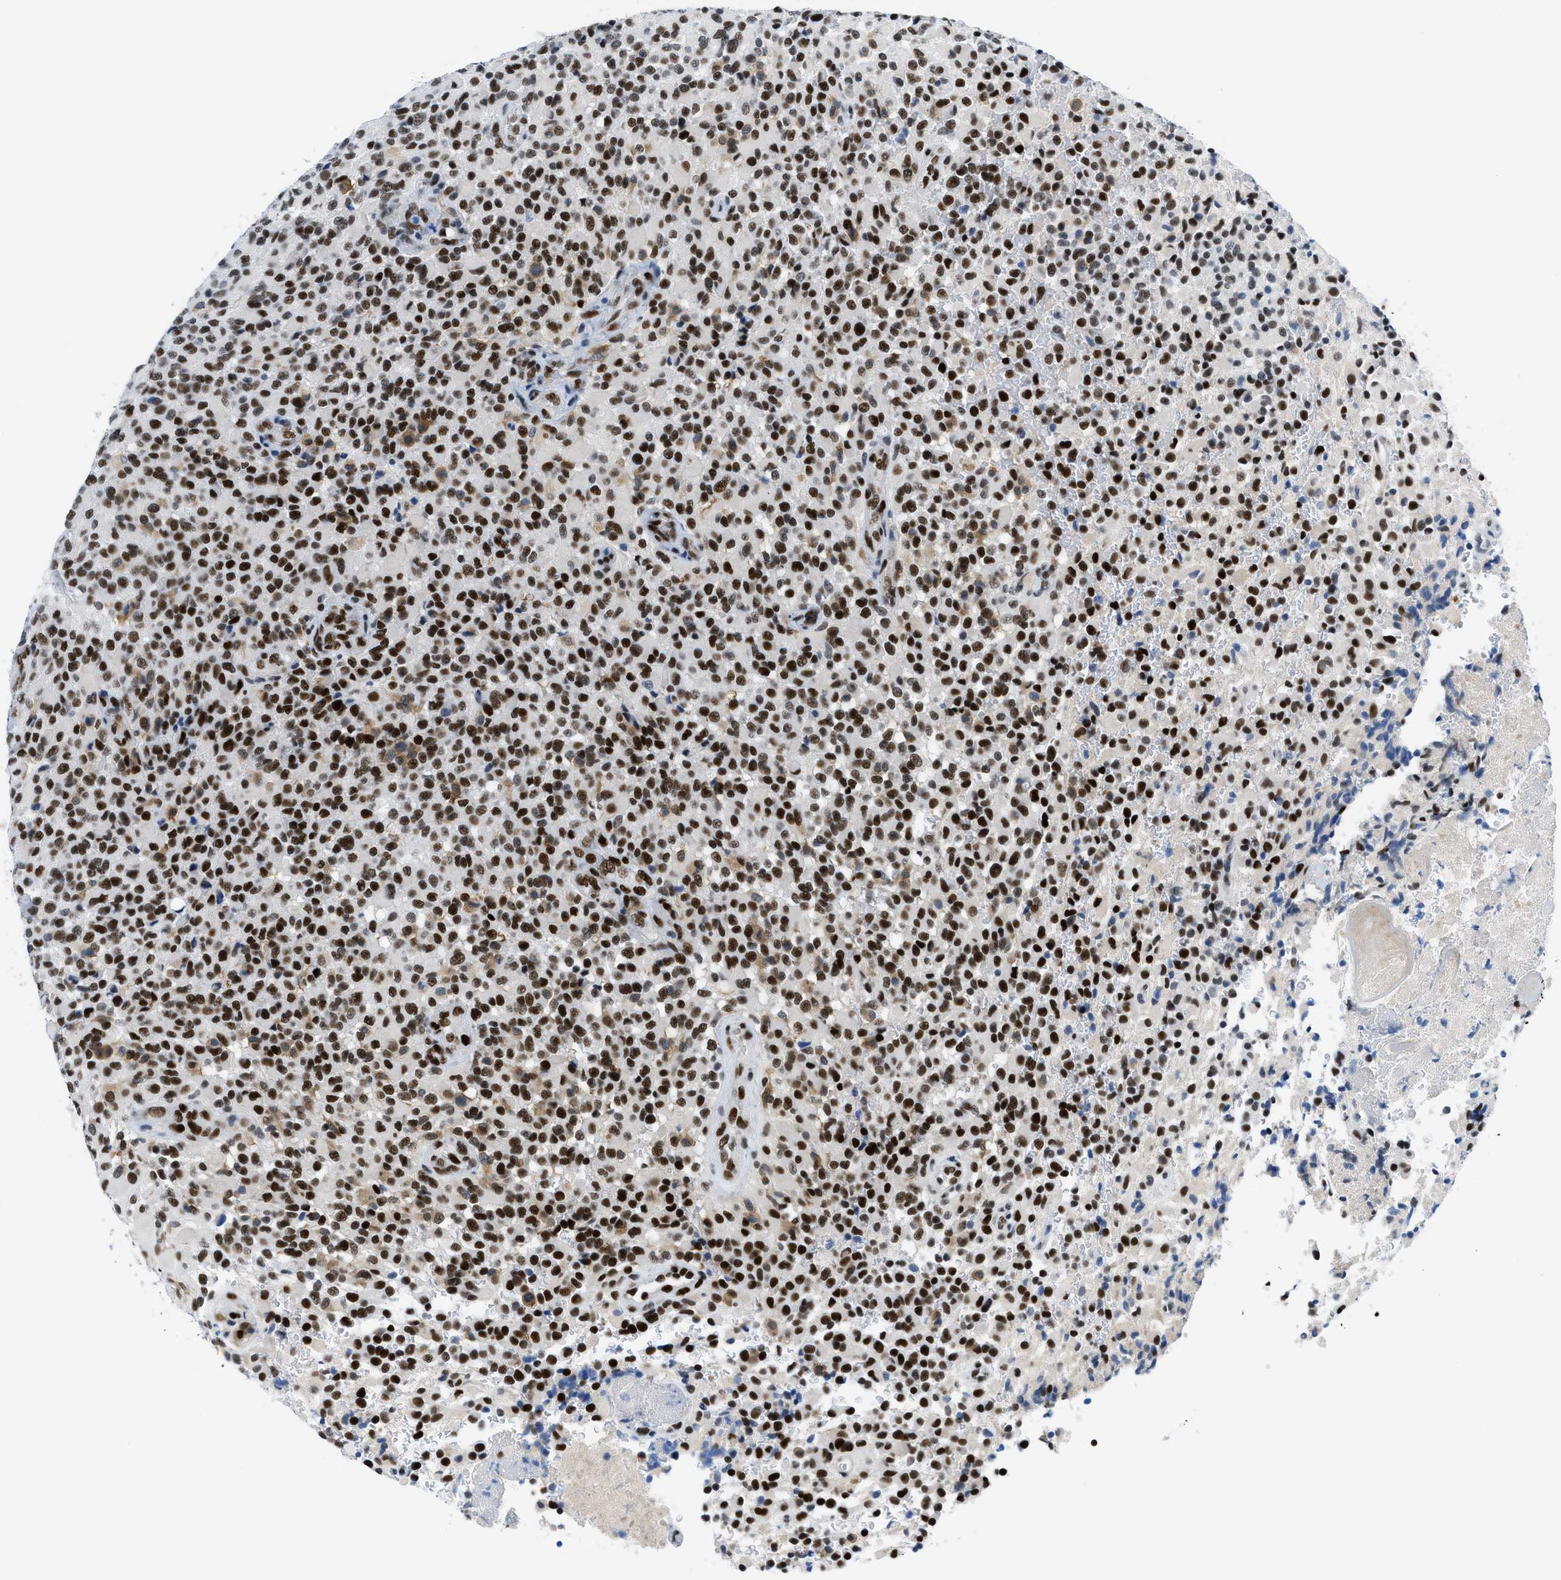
{"staining": {"intensity": "strong", "quantity": ">75%", "location": "nuclear"}, "tissue": "glioma", "cell_type": "Tumor cells", "image_type": "cancer", "snomed": [{"axis": "morphology", "description": "Glioma, malignant, High grade"}, {"axis": "topography", "description": "Brain"}], "caption": "Immunohistochemistry of glioma demonstrates high levels of strong nuclear positivity in approximately >75% of tumor cells. (IHC, brightfield microscopy, high magnification).", "gene": "SMARCAD1", "patient": {"sex": "male", "age": 71}}